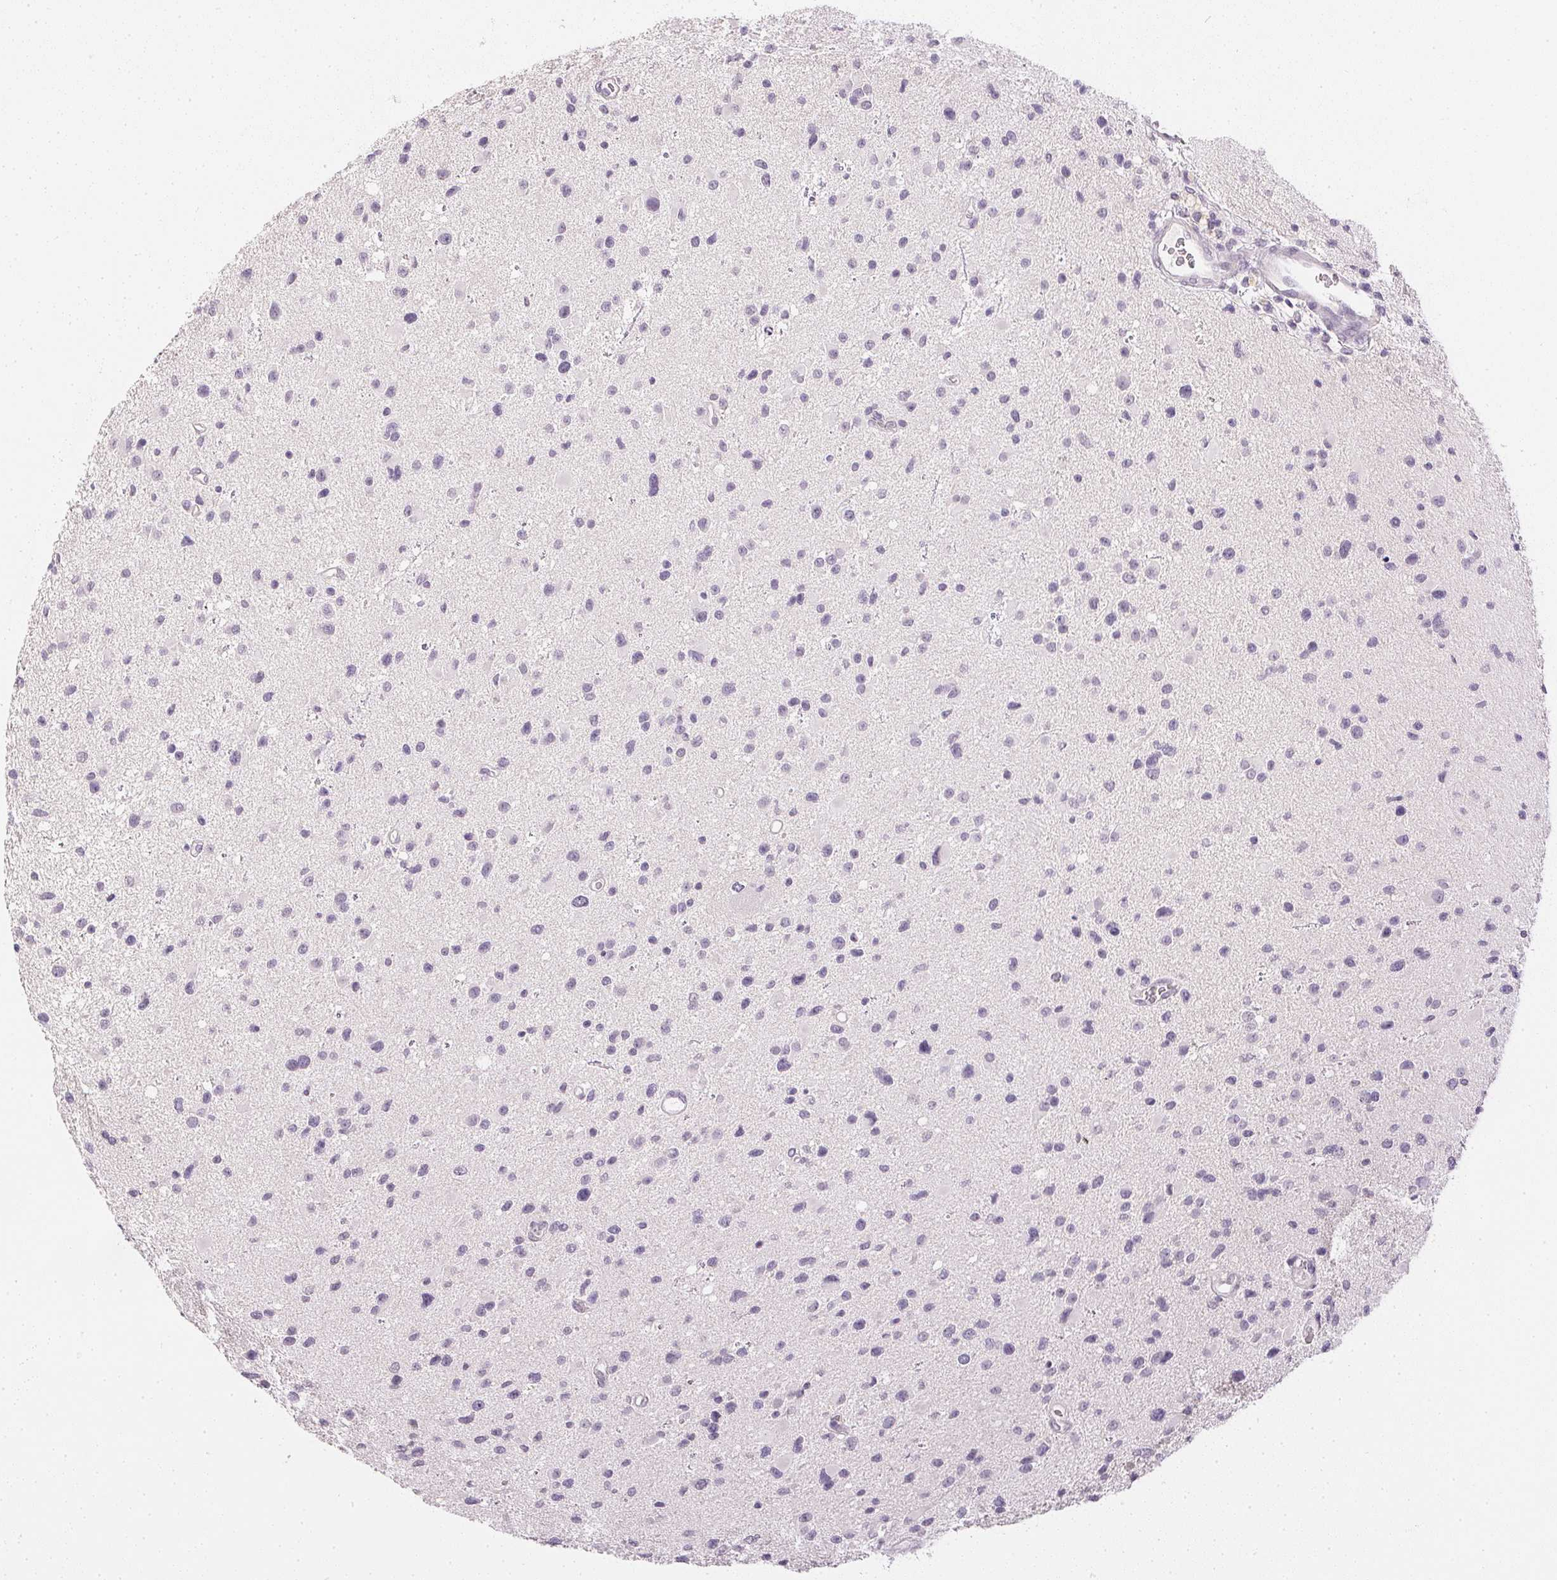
{"staining": {"intensity": "negative", "quantity": "none", "location": "none"}, "tissue": "glioma", "cell_type": "Tumor cells", "image_type": "cancer", "snomed": [{"axis": "morphology", "description": "Glioma, malignant, Low grade"}, {"axis": "topography", "description": "Brain"}], "caption": "There is no significant positivity in tumor cells of glioma.", "gene": "PPY", "patient": {"sex": "female", "age": 32}}